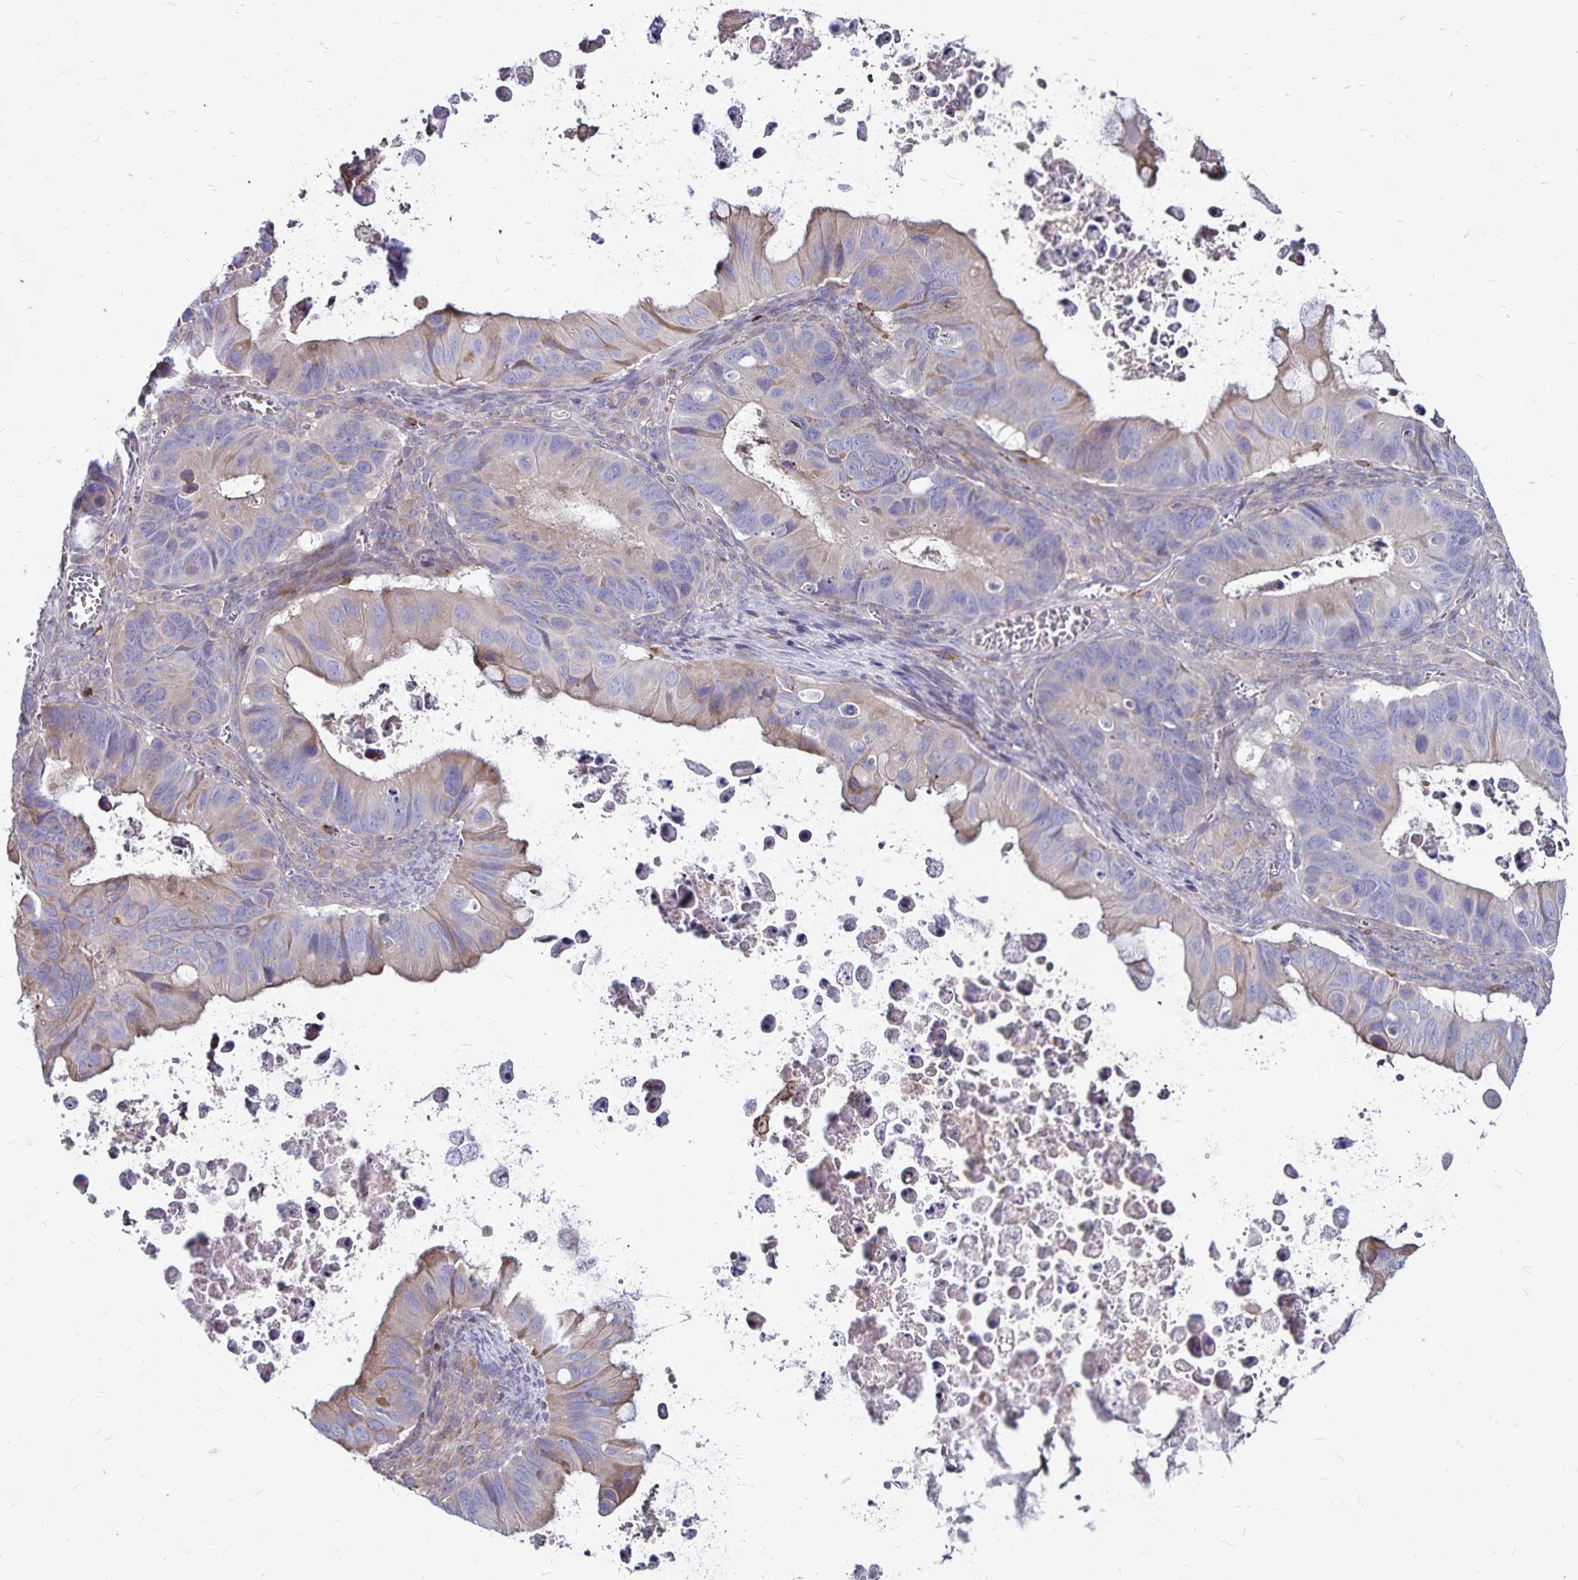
{"staining": {"intensity": "weak", "quantity": ">75%", "location": "cytoplasmic/membranous"}, "tissue": "ovarian cancer", "cell_type": "Tumor cells", "image_type": "cancer", "snomed": [{"axis": "morphology", "description": "Cystadenocarcinoma, mucinous, NOS"}, {"axis": "topography", "description": "Ovary"}], "caption": "Protein staining of mucinous cystadenocarcinoma (ovarian) tissue shows weak cytoplasmic/membranous positivity in about >75% of tumor cells.", "gene": "NAGPA", "patient": {"sex": "female", "age": 64}}